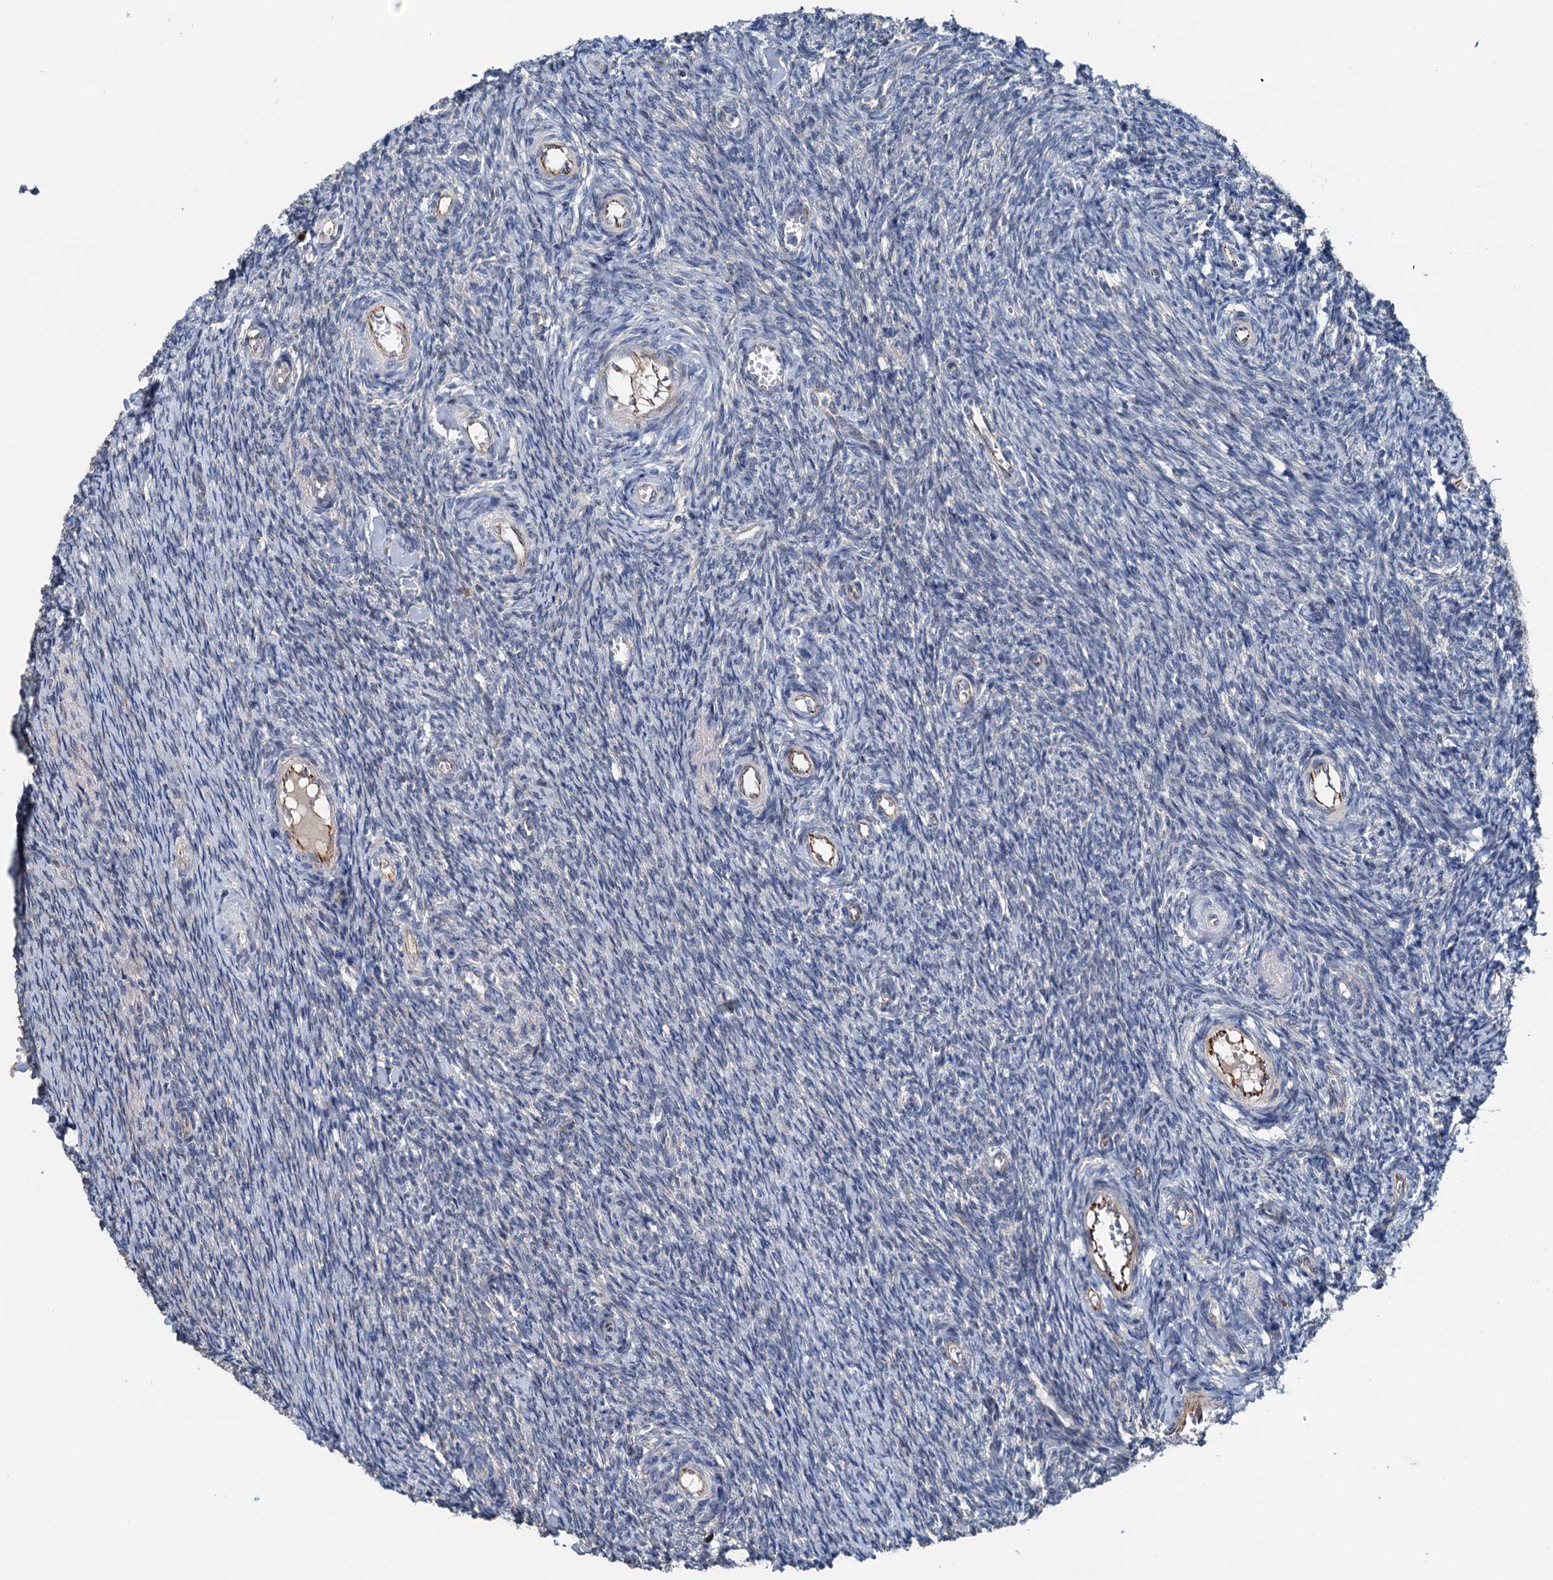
{"staining": {"intensity": "negative", "quantity": "none", "location": "none"}, "tissue": "ovary", "cell_type": "Ovarian stroma cells", "image_type": "normal", "snomed": [{"axis": "morphology", "description": "Normal tissue, NOS"}, {"axis": "topography", "description": "Ovary"}], "caption": "Ovary was stained to show a protein in brown. There is no significant positivity in ovarian stroma cells.", "gene": "ELAC1", "patient": {"sex": "female", "age": 44}}